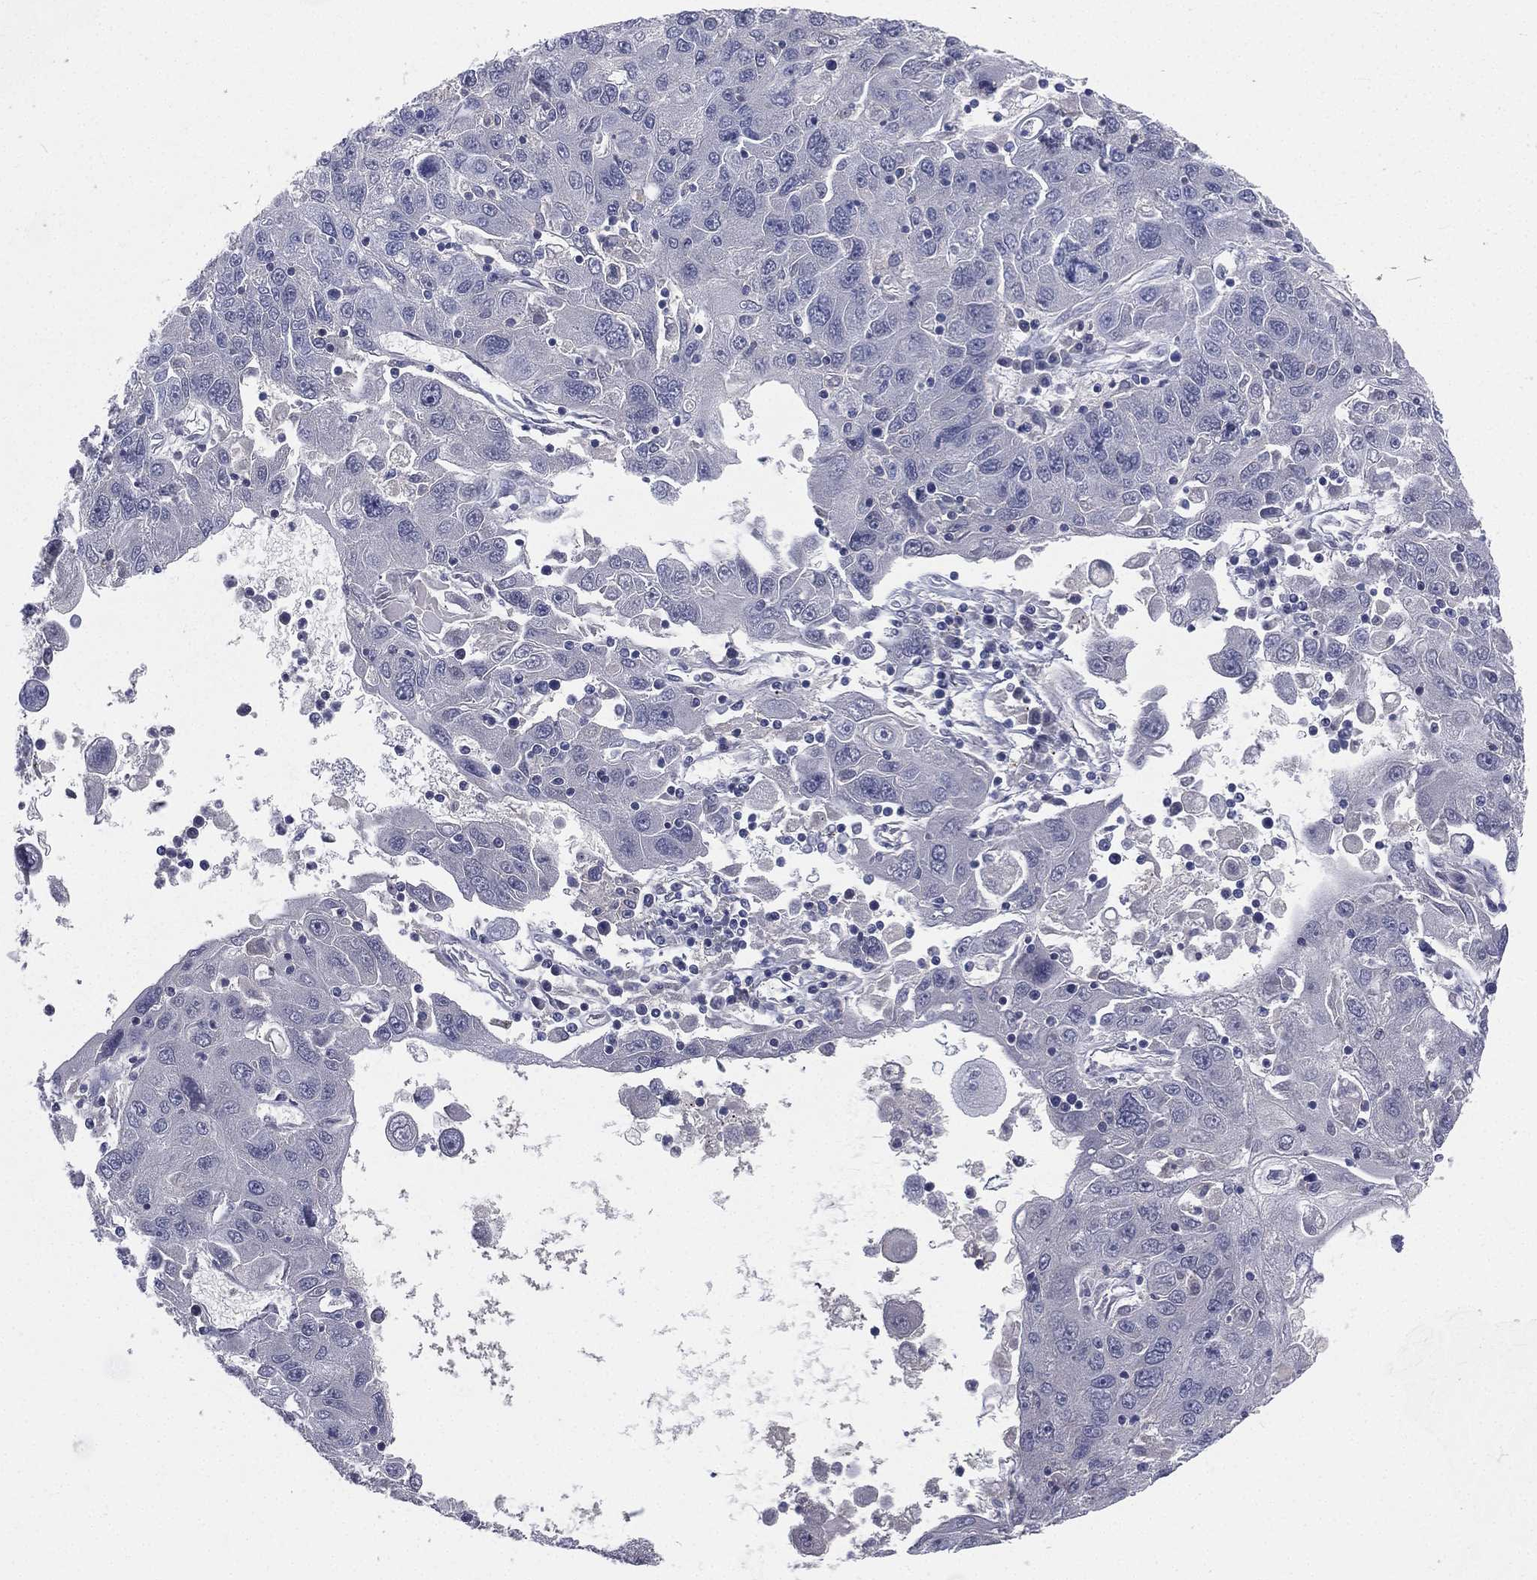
{"staining": {"intensity": "negative", "quantity": "none", "location": "none"}, "tissue": "stomach cancer", "cell_type": "Tumor cells", "image_type": "cancer", "snomed": [{"axis": "morphology", "description": "Adenocarcinoma, NOS"}, {"axis": "topography", "description": "Stomach"}], "caption": "The histopathology image exhibits no significant positivity in tumor cells of adenocarcinoma (stomach).", "gene": "CD3D", "patient": {"sex": "male", "age": 56}}